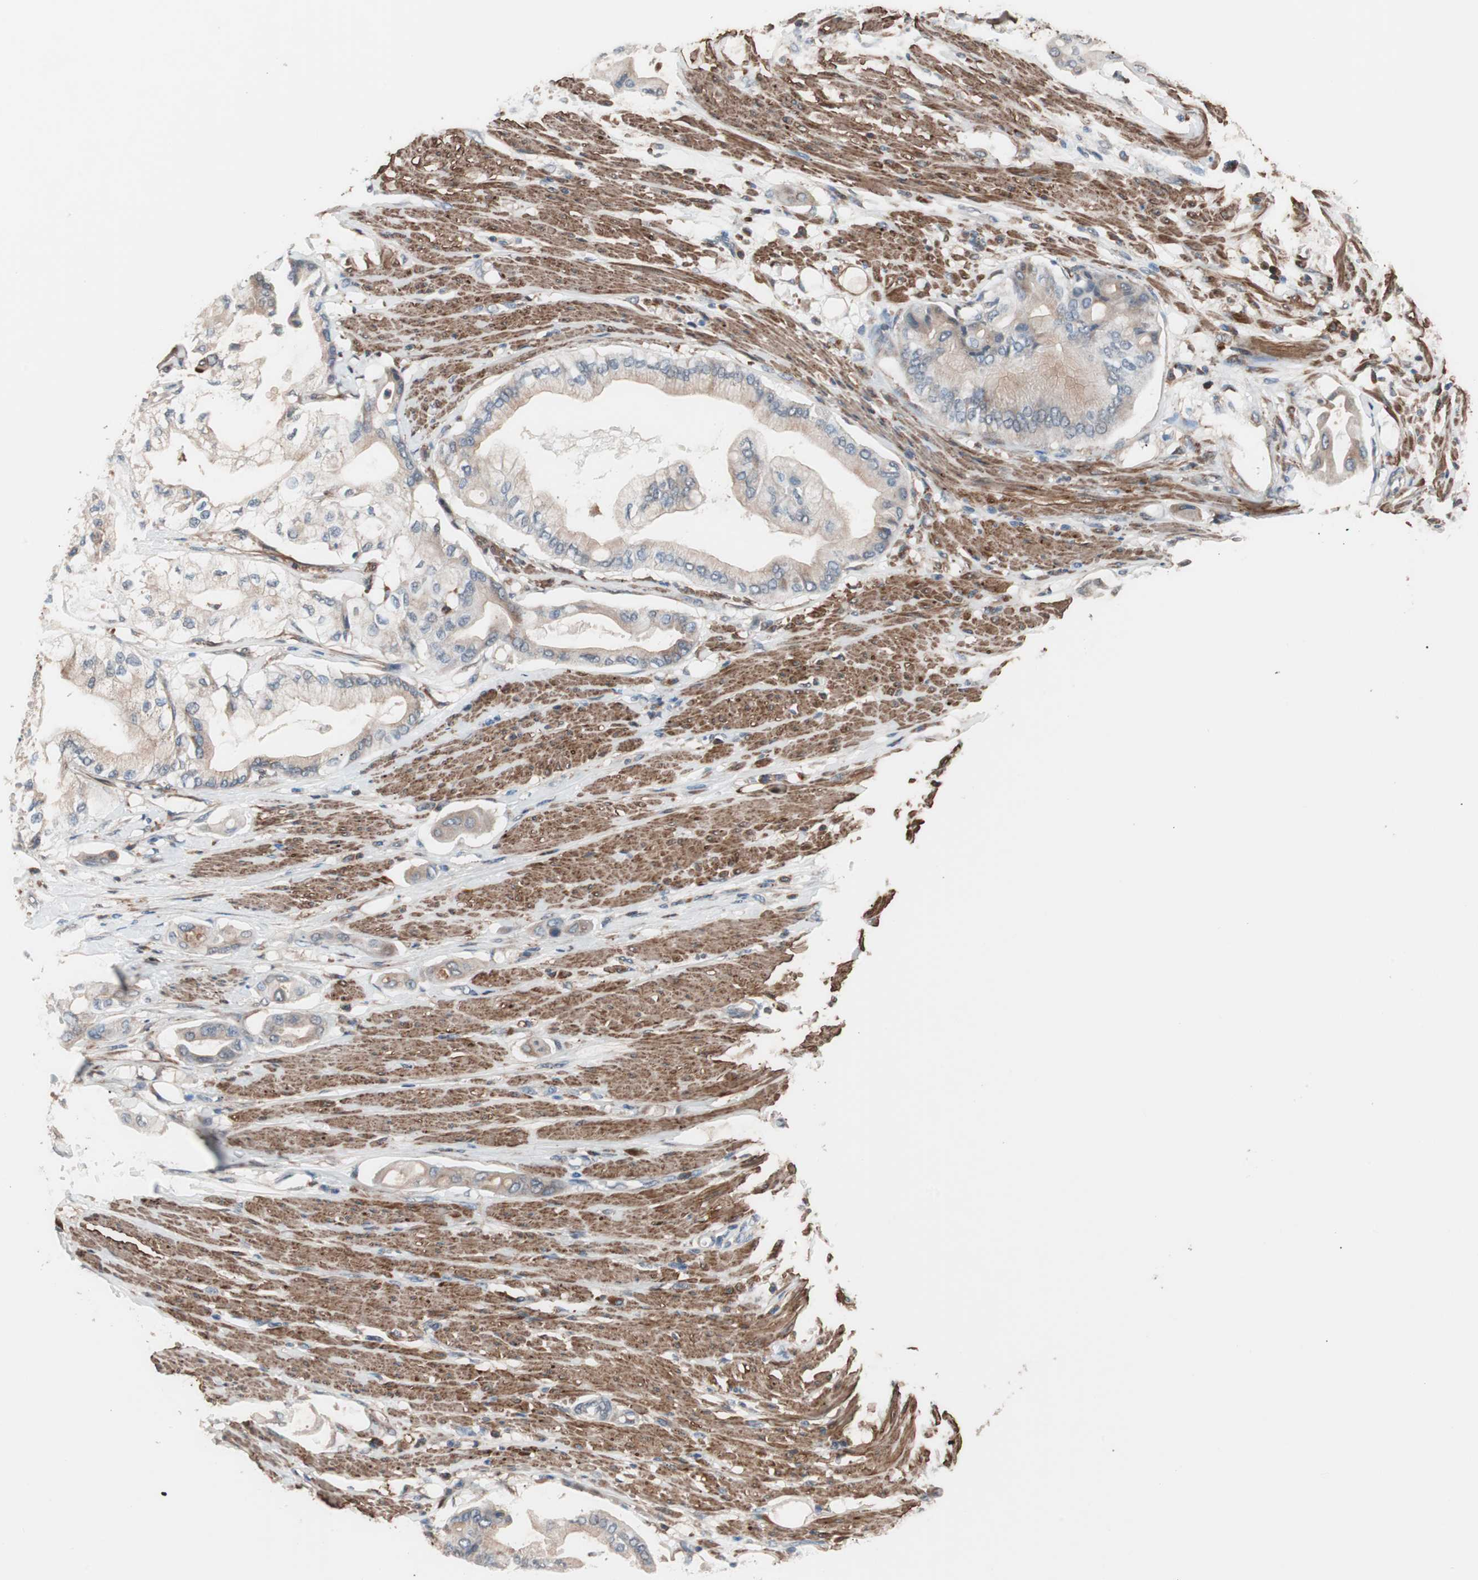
{"staining": {"intensity": "weak", "quantity": "25%-75%", "location": "cytoplasmic/membranous"}, "tissue": "pancreatic cancer", "cell_type": "Tumor cells", "image_type": "cancer", "snomed": [{"axis": "morphology", "description": "Adenocarcinoma, NOS"}, {"axis": "morphology", "description": "Adenocarcinoma, metastatic, NOS"}, {"axis": "topography", "description": "Lymph node"}, {"axis": "topography", "description": "Pancreas"}, {"axis": "topography", "description": "Duodenum"}], "caption": "An immunohistochemistry histopathology image of tumor tissue is shown. Protein staining in brown shows weak cytoplasmic/membranous positivity in pancreatic cancer (metastatic adenocarcinoma) within tumor cells. Immunohistochemistry stains the protein in brown and the nuclei are stained blue.", "gene": "LITAF", "patient": {"sex": "female", "age": 64}}